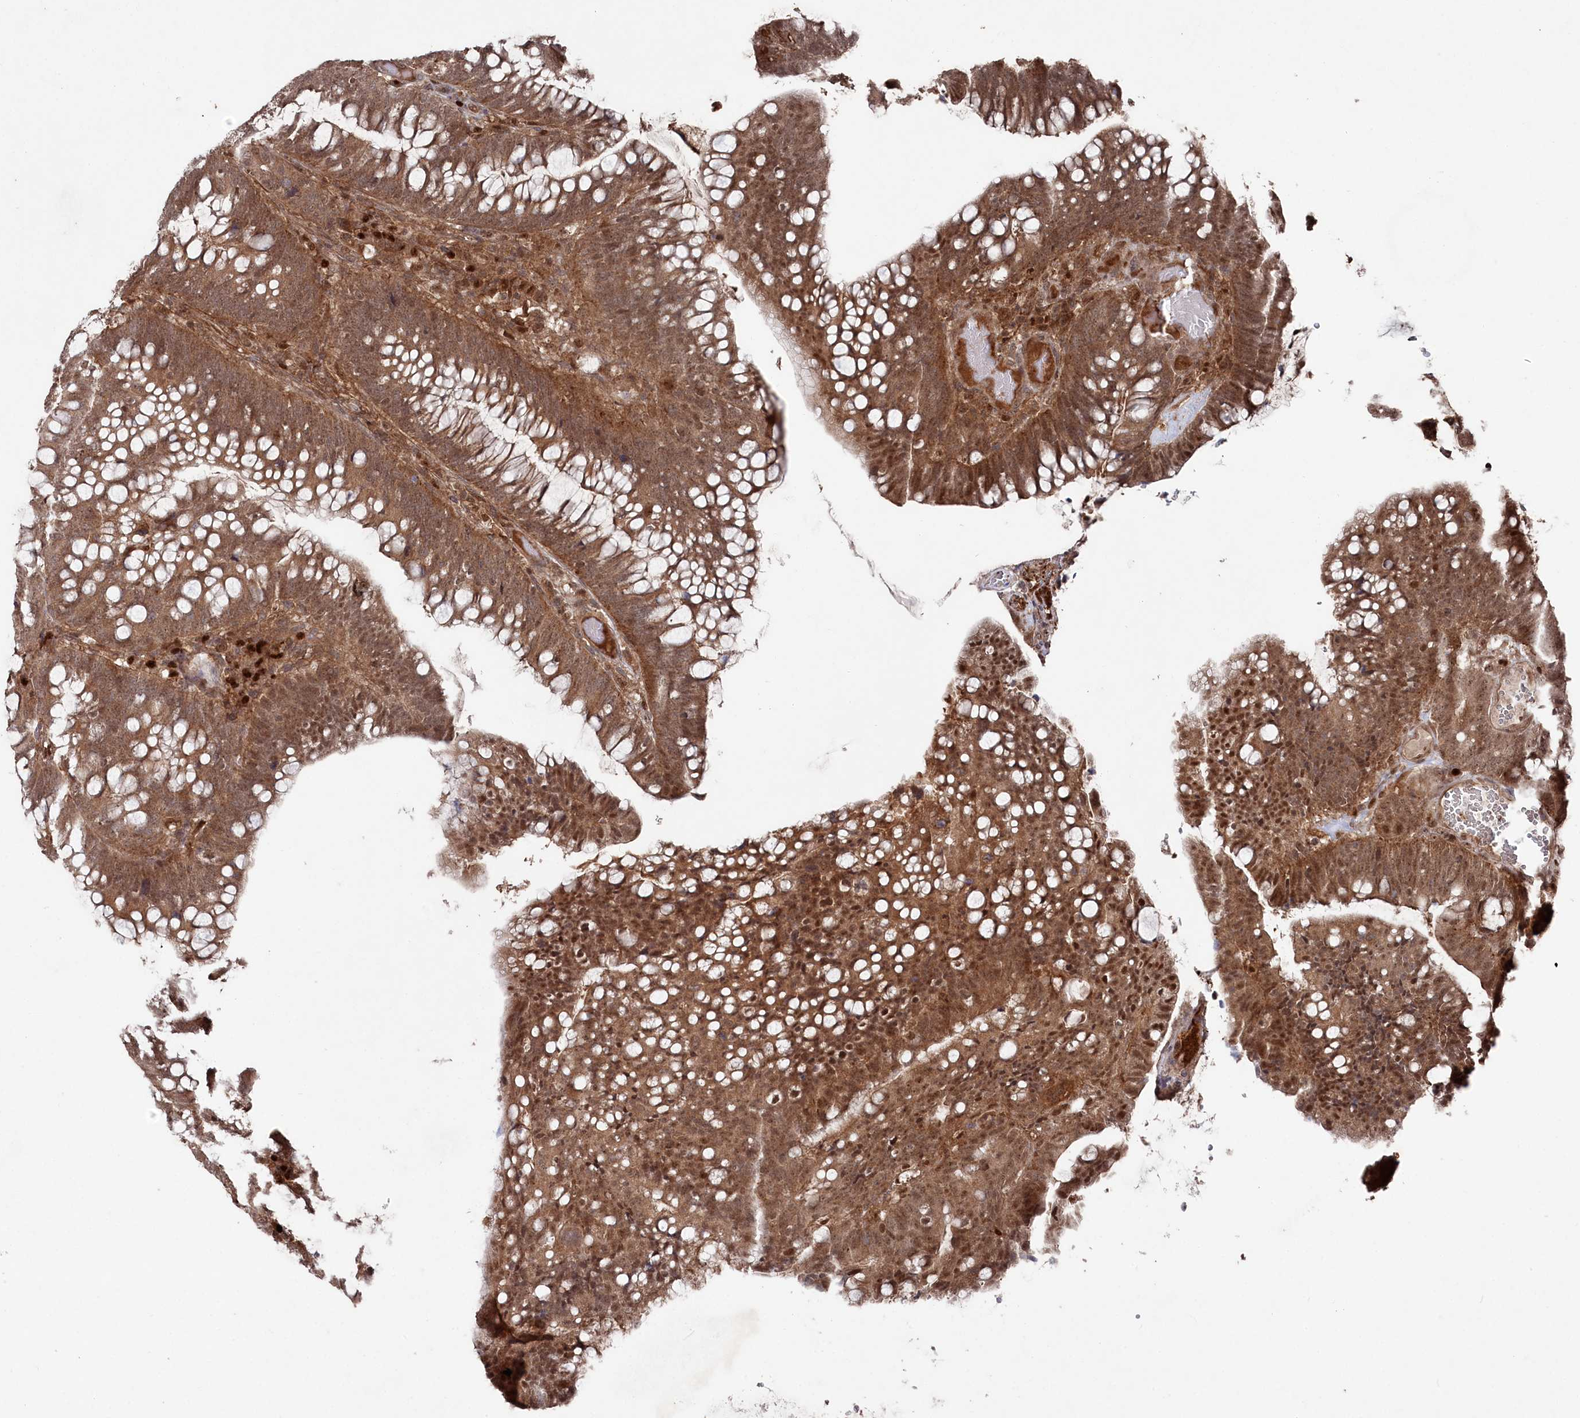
{"staining": {"intensity": "moderate", "quantity": ">75%", "location": "cytoplasmic/membranous,nuclear"}, "tissue": "colorectal cancer", "cell_type": "Tumor cells", "image_type": "cancer", "snomed": [{"axis": "morphology", "description": "Adenocarcinoma, NOS"}, {"axis": "topography", "description": "Colon"}], "caption": "IHC image of human colorectal cancer (adenocarcinoma) stained for a protein (brown), which displays medium levels of moderate cytoplasmic/membranous and nuclear positivity in about >75% of tumor cells.", "gene": "BORCS7", "patient": {"sex": "female", "age": 66}}